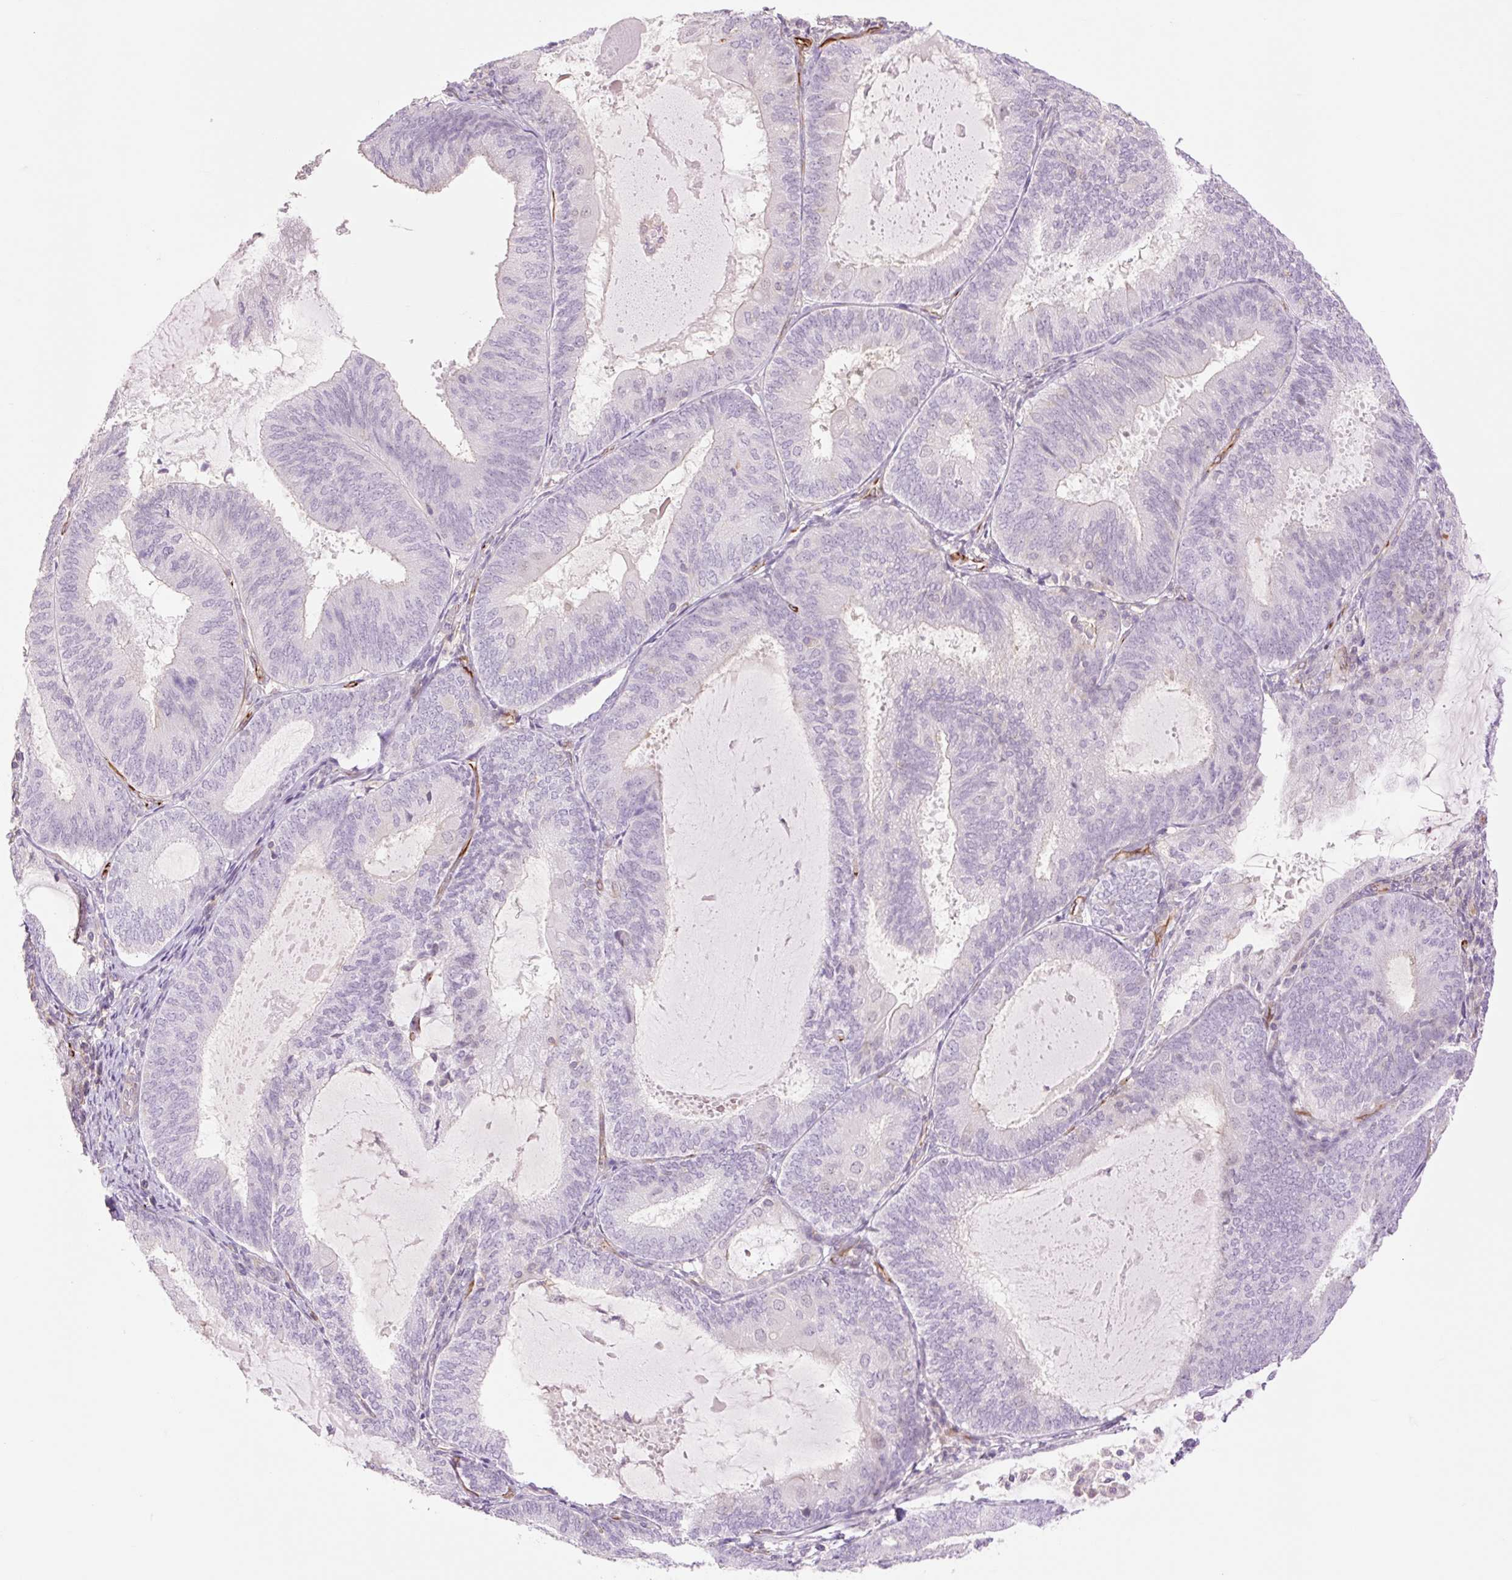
{"staining": {"intensity": "negative", "quantity": "none", "location": "none"}, "tissue": "endometrial cancer", "cell_type": "Tumor cells", "image_type": "cancer", "snomed": [{"axis": "morphology", "description": "Adenocarcinoma, NOS"}, {"axis": "topography", "description": "Endometrium"}], "caption": "Protein analysis of endometrial cancer shows no significant staining in tumor cells. The staining is performed using DAB (3,3'-diaminobenzidine) brown chromogen with nuclei counter-stained in using hematoxylin.", "gene": "ZFYVE21", "patient": {"sex": "female", "age": 81}}